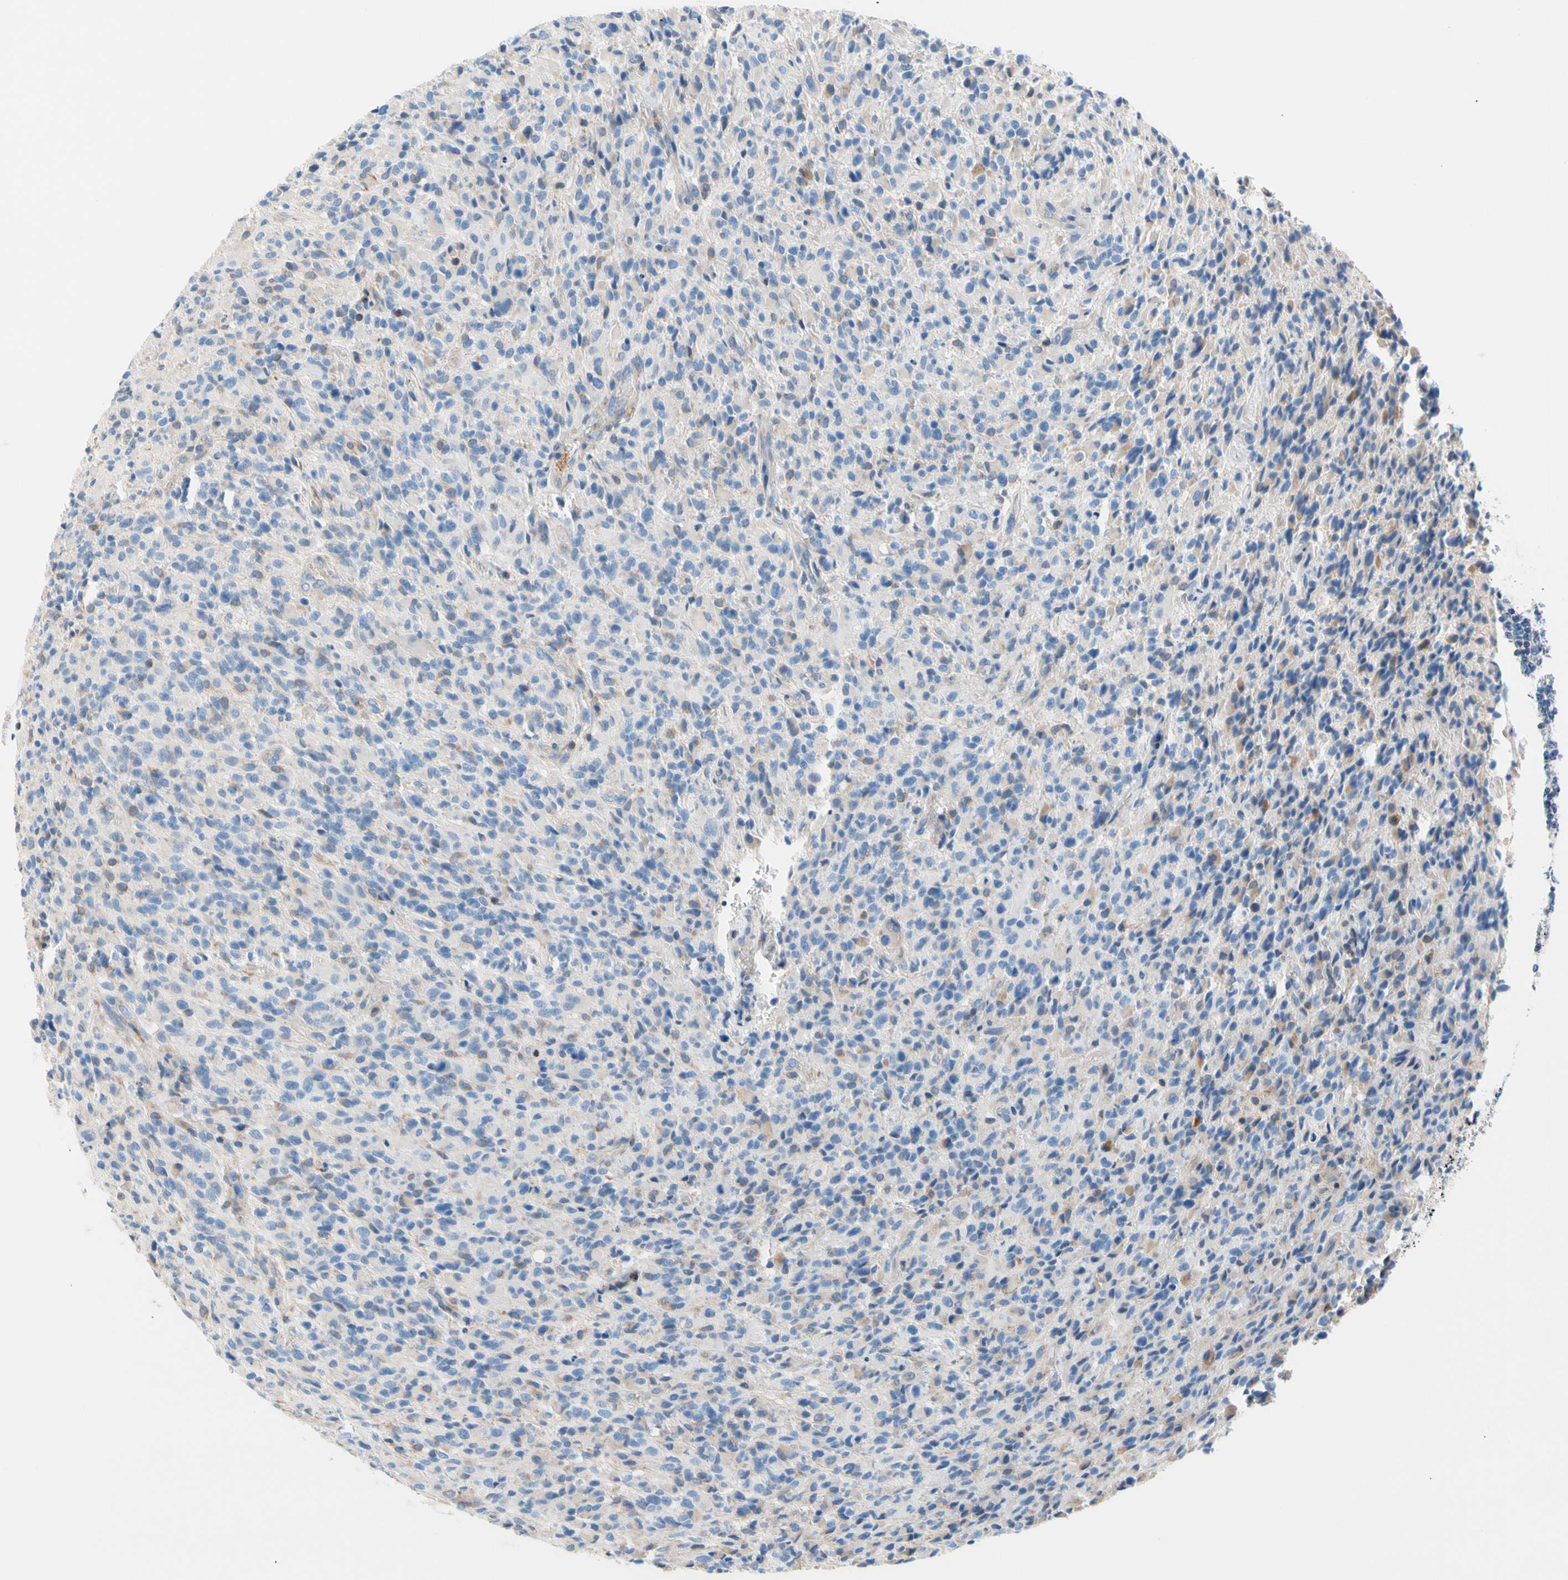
{"staining": {"intensity": "negative", "quantity": "none", "location": "none"}, "tissue": "glioma", "cell_type": "Tumor cells", "image_type": "cancer", "snomed": [{"axis": "morphology", "description": "Glioma, malignant, High grade"}, {"axis": "topography", "description": "Brain"}], "caption": "Immunohistochemical staining of glioma exhibits no significant expression in tumor cells.", "gene": "MAP3K3", "patient": {"sex": "male", "age": 71}}